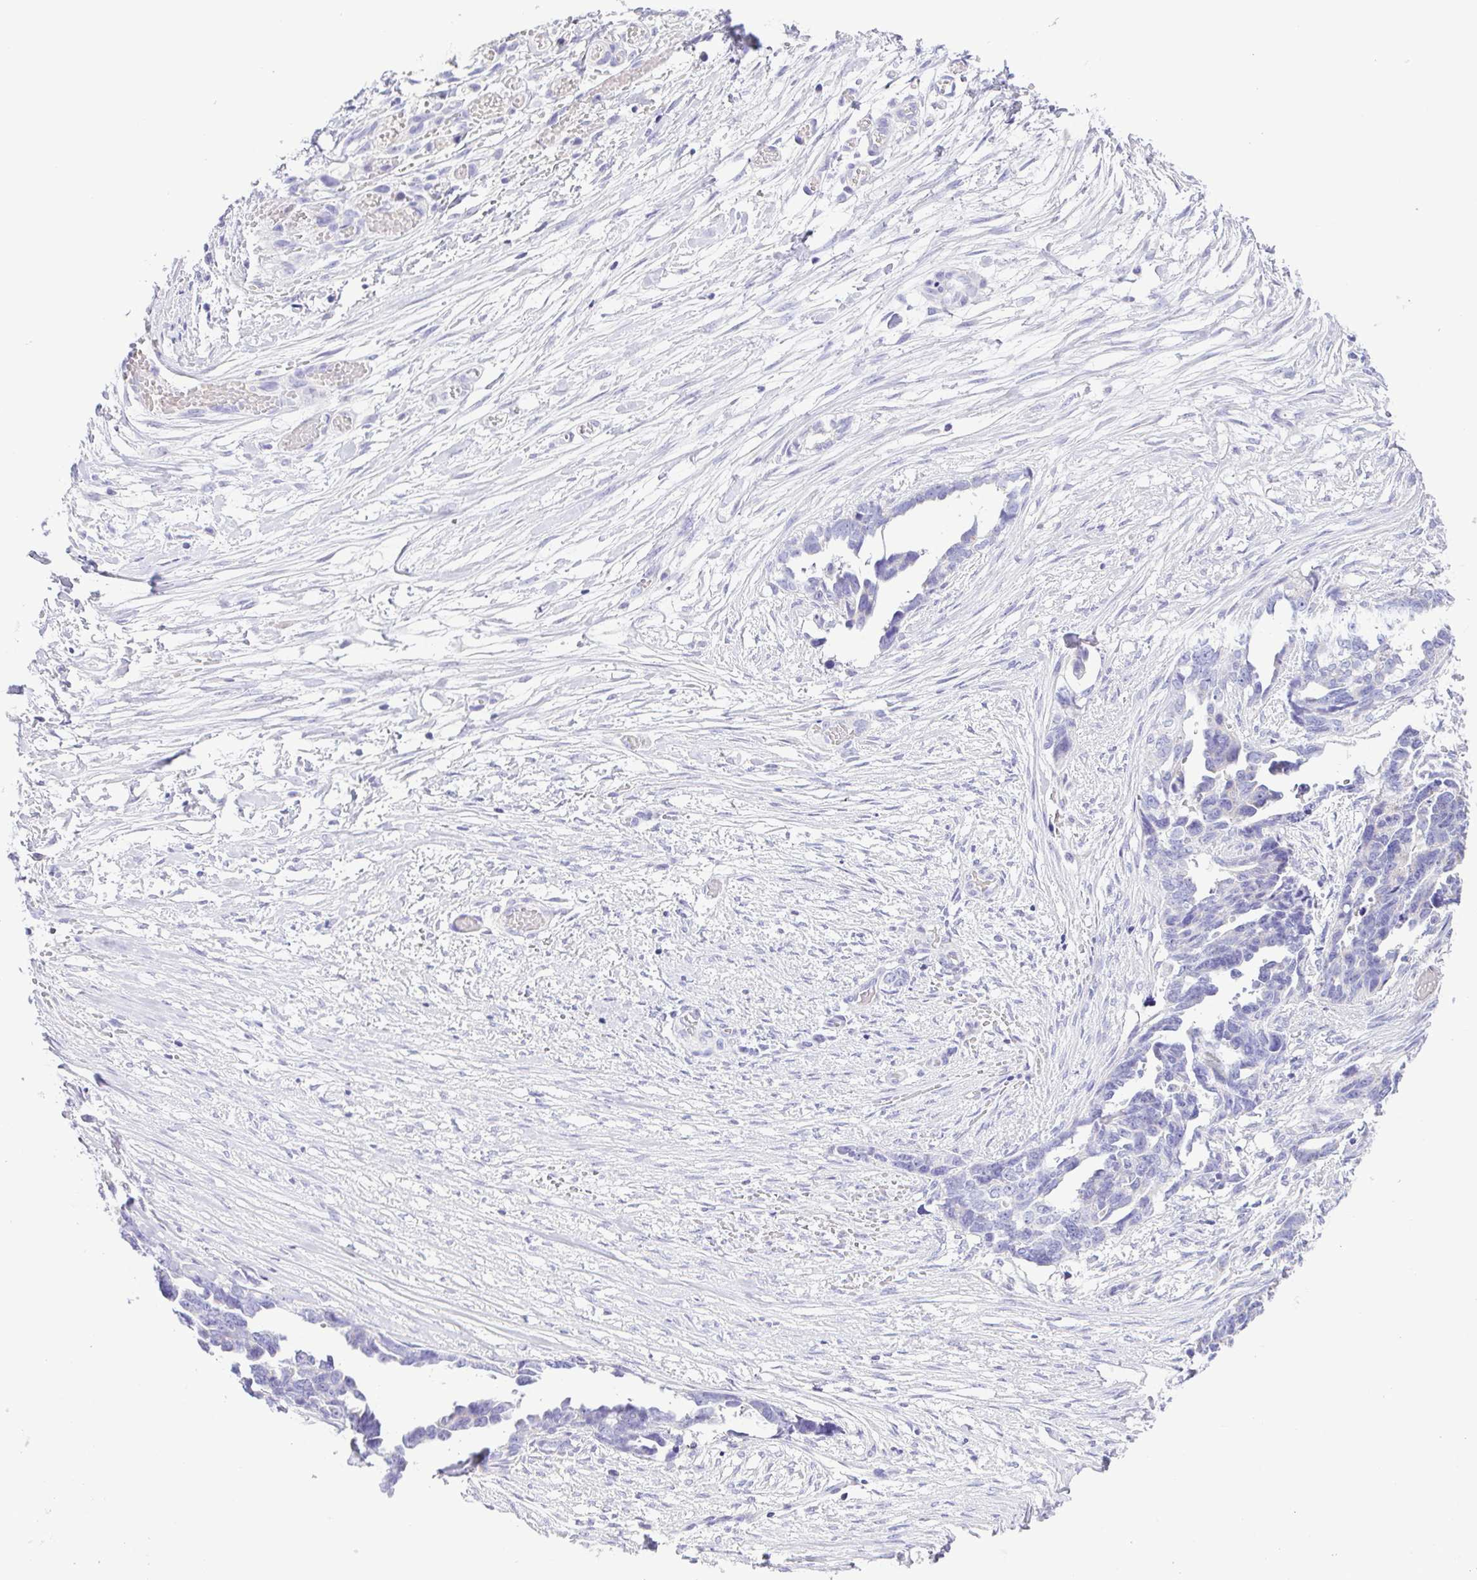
{"staining": {"intensity": "negative", "quantity": "none", "location": "none"}, "tissue": "ovarian cancer", "cell_type": "Tumor cells", "image_type": "cancer", "snomed": [{"axis": "morphology", "description": "Cystadenocarcinoma, serous, NOS"}, {"axis": "topography", "description": "Ovary"}], "caption": "Immunohistochemistry (IHC) photomicrograph of human ovarian cancer (serous cystadenocarcinoma) stained for a protein (brown), which exhibits no staining in tumor cells.", "gene": "CD72", "patient": {"sex": "female", "age": 69}}